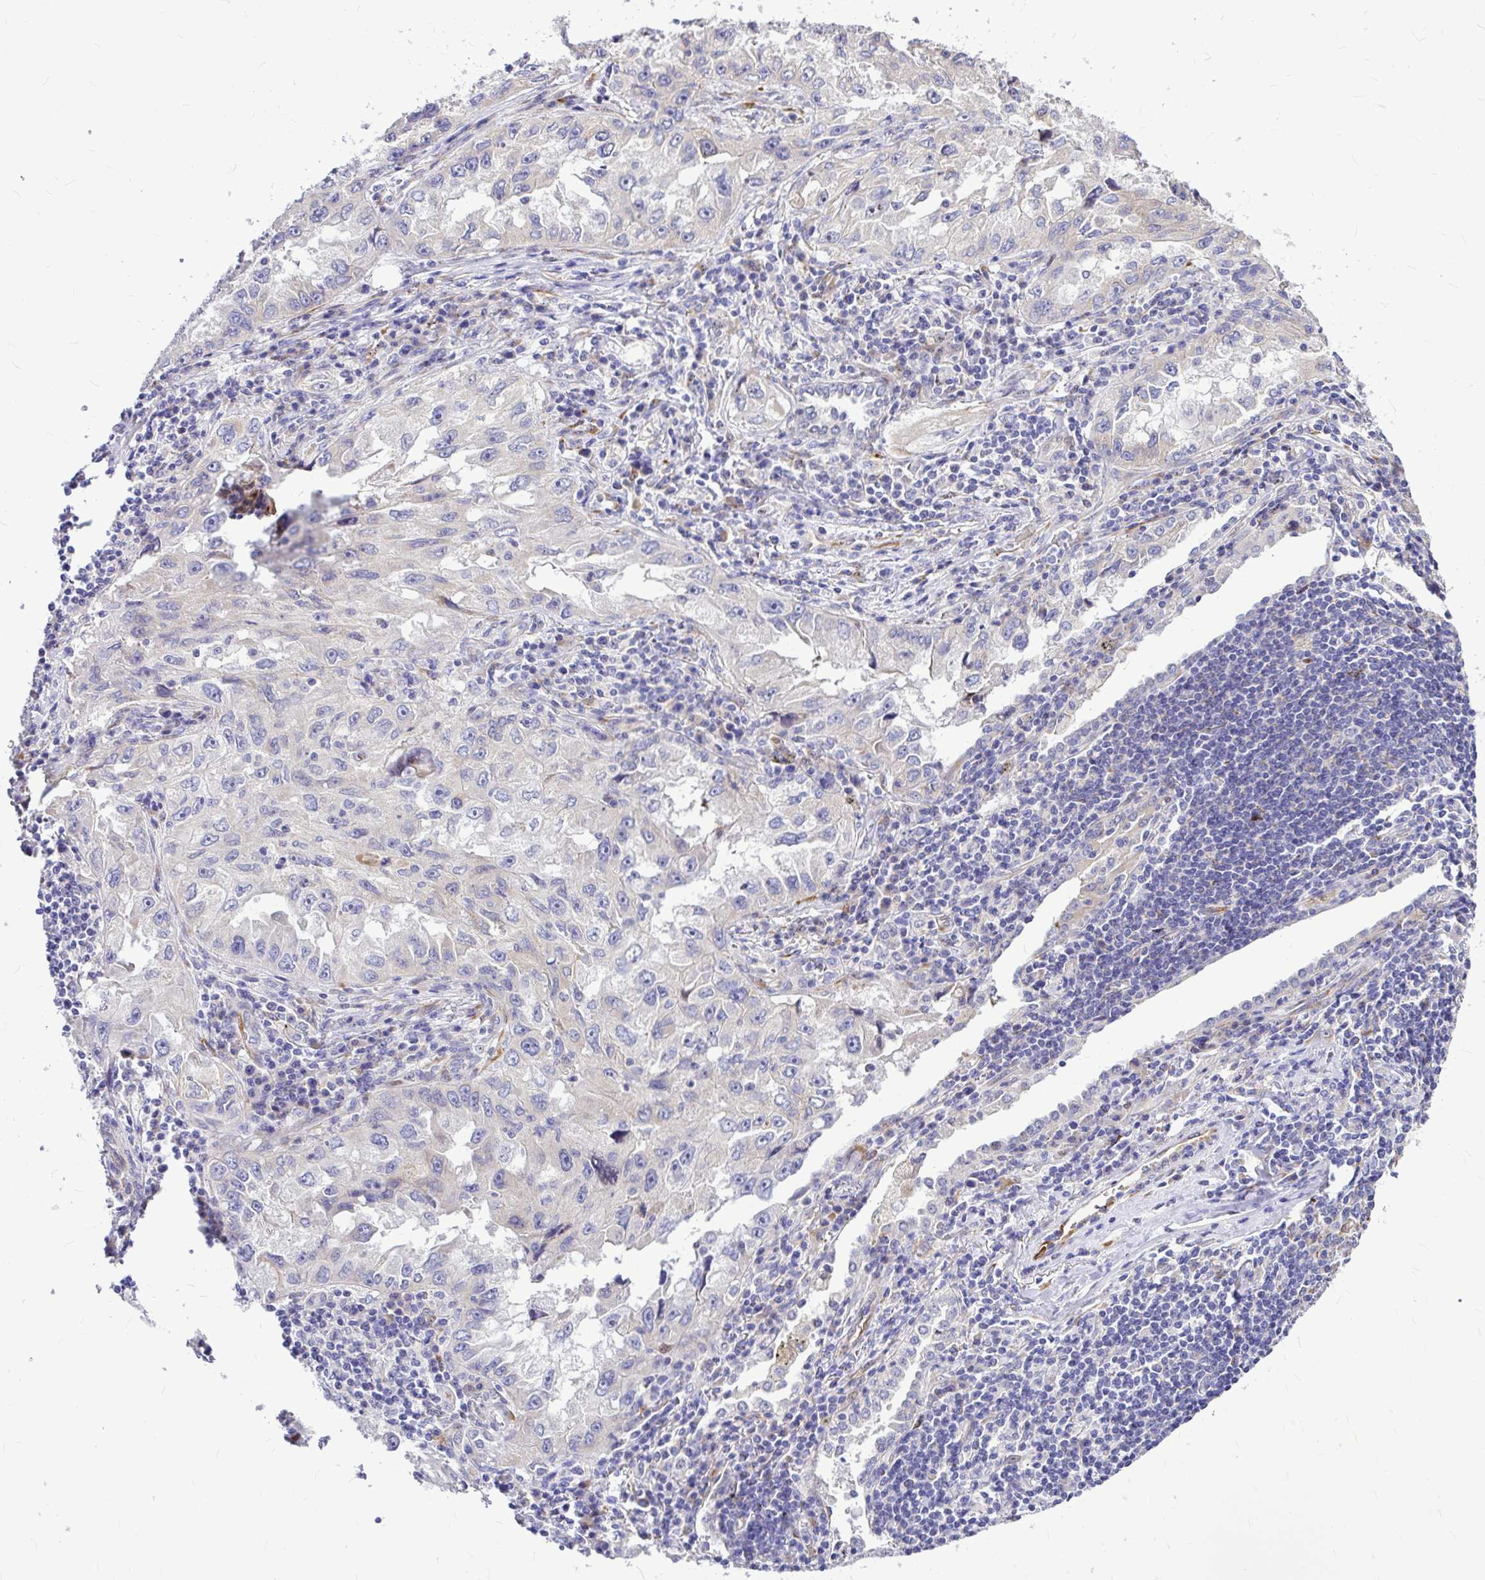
{"staining": {"intensity": "negative", "quantity": "none", "location": "none"}, "tissue": "lung cancer", "cell_type": "Tumor cells", "image_type": "cancer", "snomed": [{"axis": "morphology", "description": "Adenocarcinoma, NOS"}, {"axis": "topography", "description": "Lung"}], "caption": "Protein analysis of adenocarcinoma (lung) shows no significant positivity in tumor cells.", "gene": "GABBR2", "patient": {"sex": "female", "age": 73}}